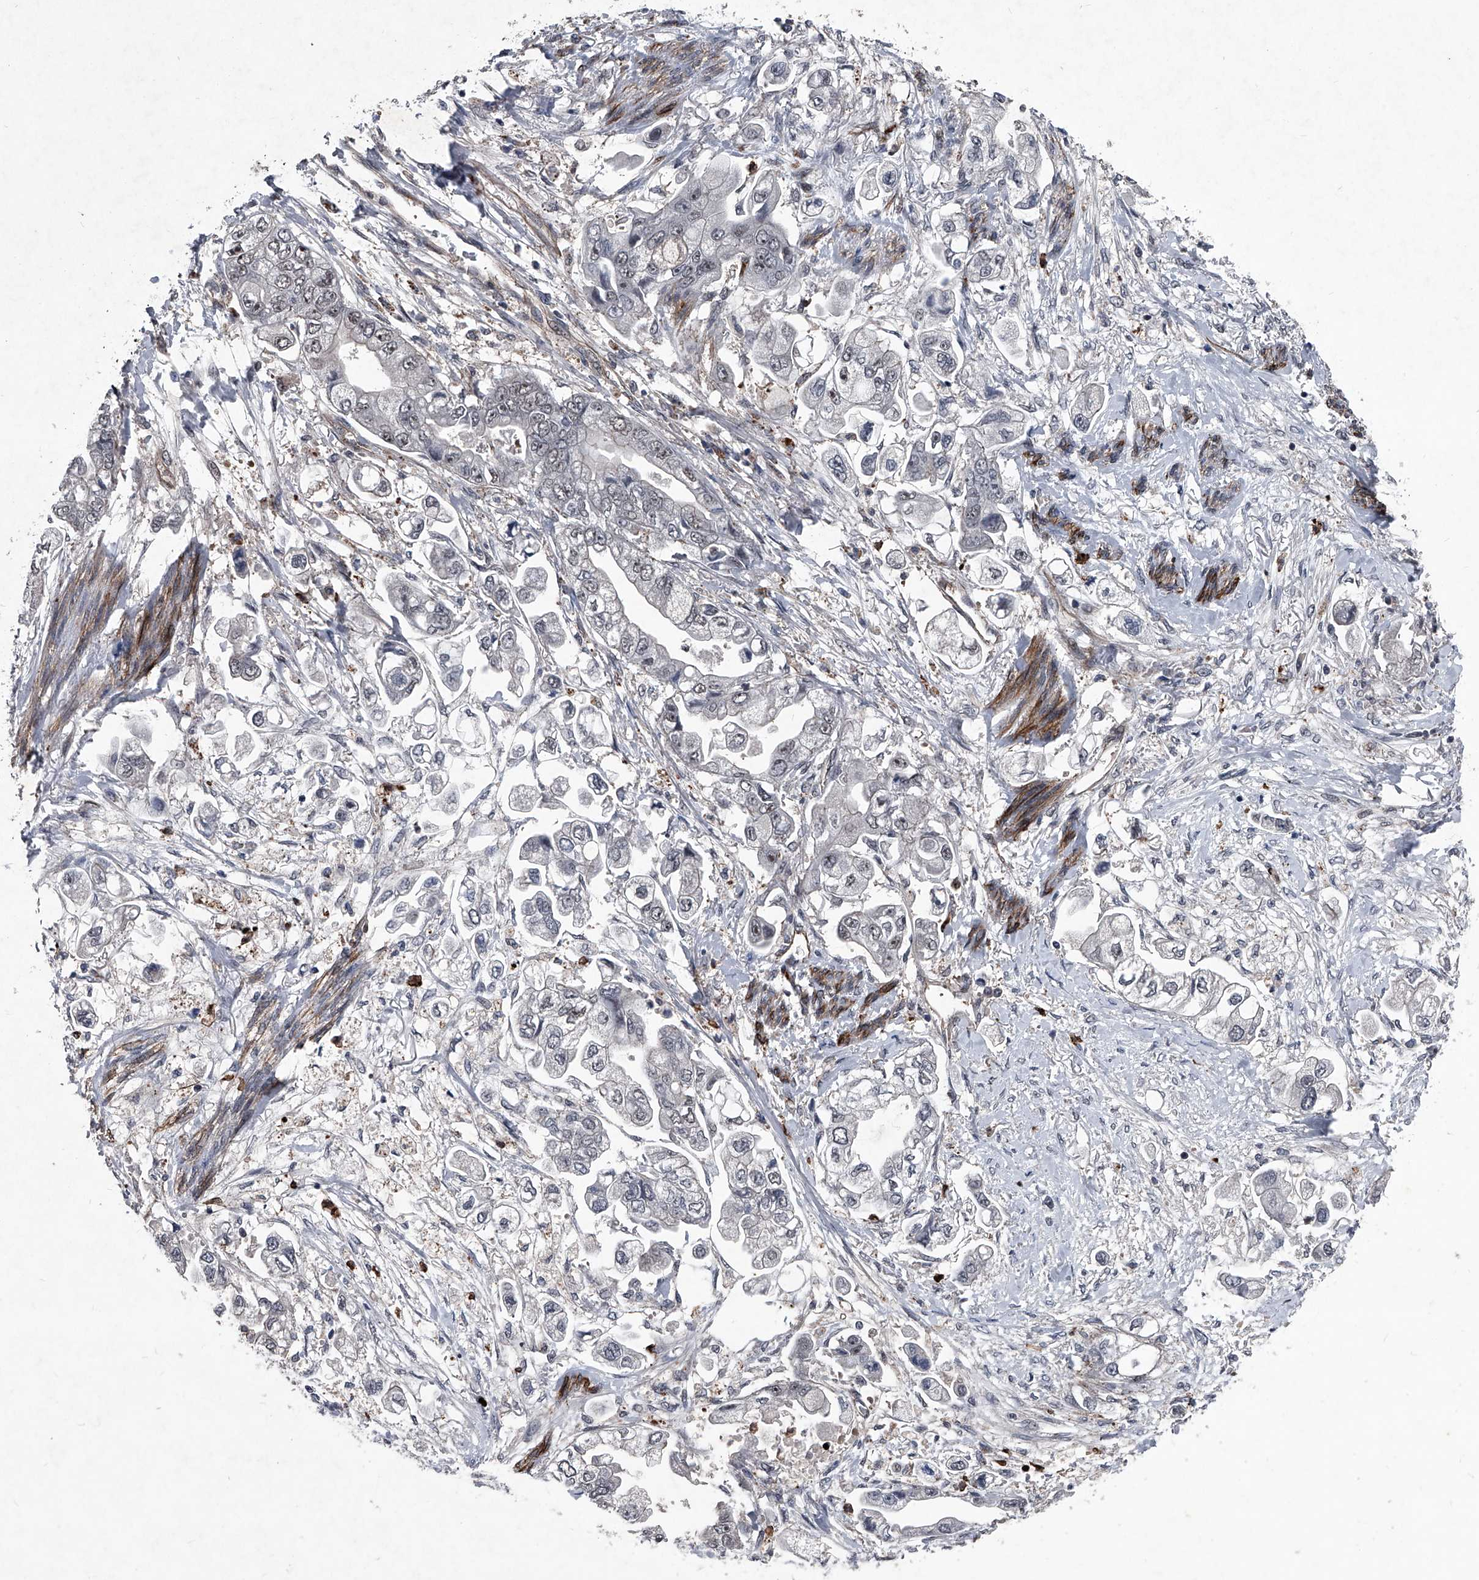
{"staining": {"intensity": "negative", "quantity": "none", "location": "none"}, "tissue": "stomach cancer", "cell_type": "Tumor cells", "image_type": "cancer", "snomed": [{"axis": "morphology", "description": "Adenocarcinoma, NOS"}, {"axis": "topography", "description": "Stomach"}], "caption": "This is a photomicrograph of immunohistochemistry staining of adenocarcinoma (stomach), which shows no positivity in tumor cells. The staining is performed using DAB (3,3'-diaminobenzidine) brown chromogen with nuclei counter-stained in using hematoxylin.", "gene": "MAPKAP1", "patient": {"sex": "male", "age": 62}}